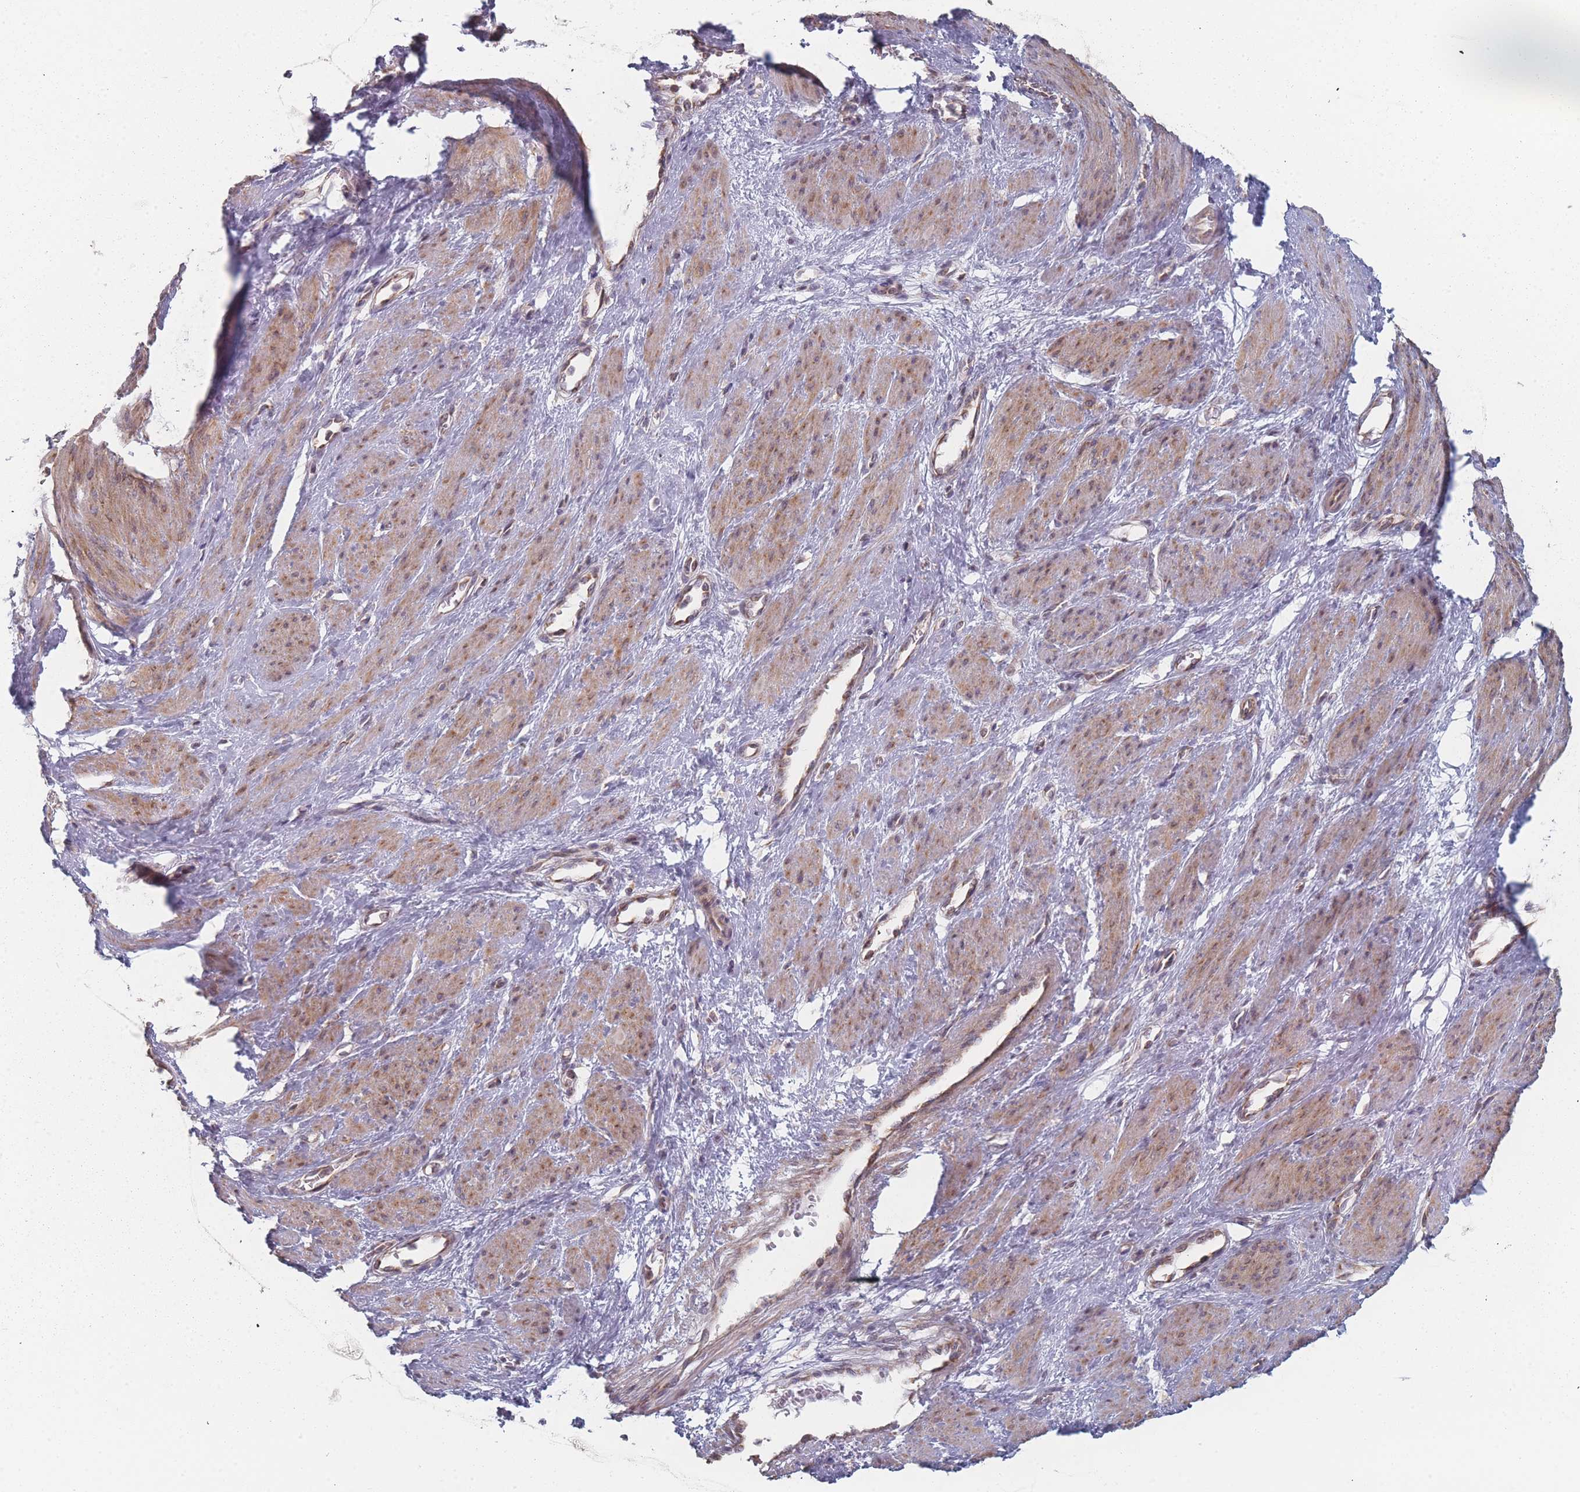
{"staining": {"intensity": "weak", "quantity": "25%-75%", "location": "cytoplasmic/membranous"}, "tissue": "smooth muscle", "cell_type": "Smooth muscle cells", "image_type": "normal", "snomed": [{"axis": "morphology", "description": "Normal tissue, NOS"}, {"axis": "topography", "description": "Smooth muscle"}, {"axis": "topography", "description": "Uterus"}], "caption": "Smooth muscle cells exhibit weak cytoplasmic/membranous expression in about 25%-75% of cells in normal smooth muscle. (IHC, brightfield microscopy, high magnification).", "gene": "PSMB3", "patient": {"sex": "female", "age": 39}}